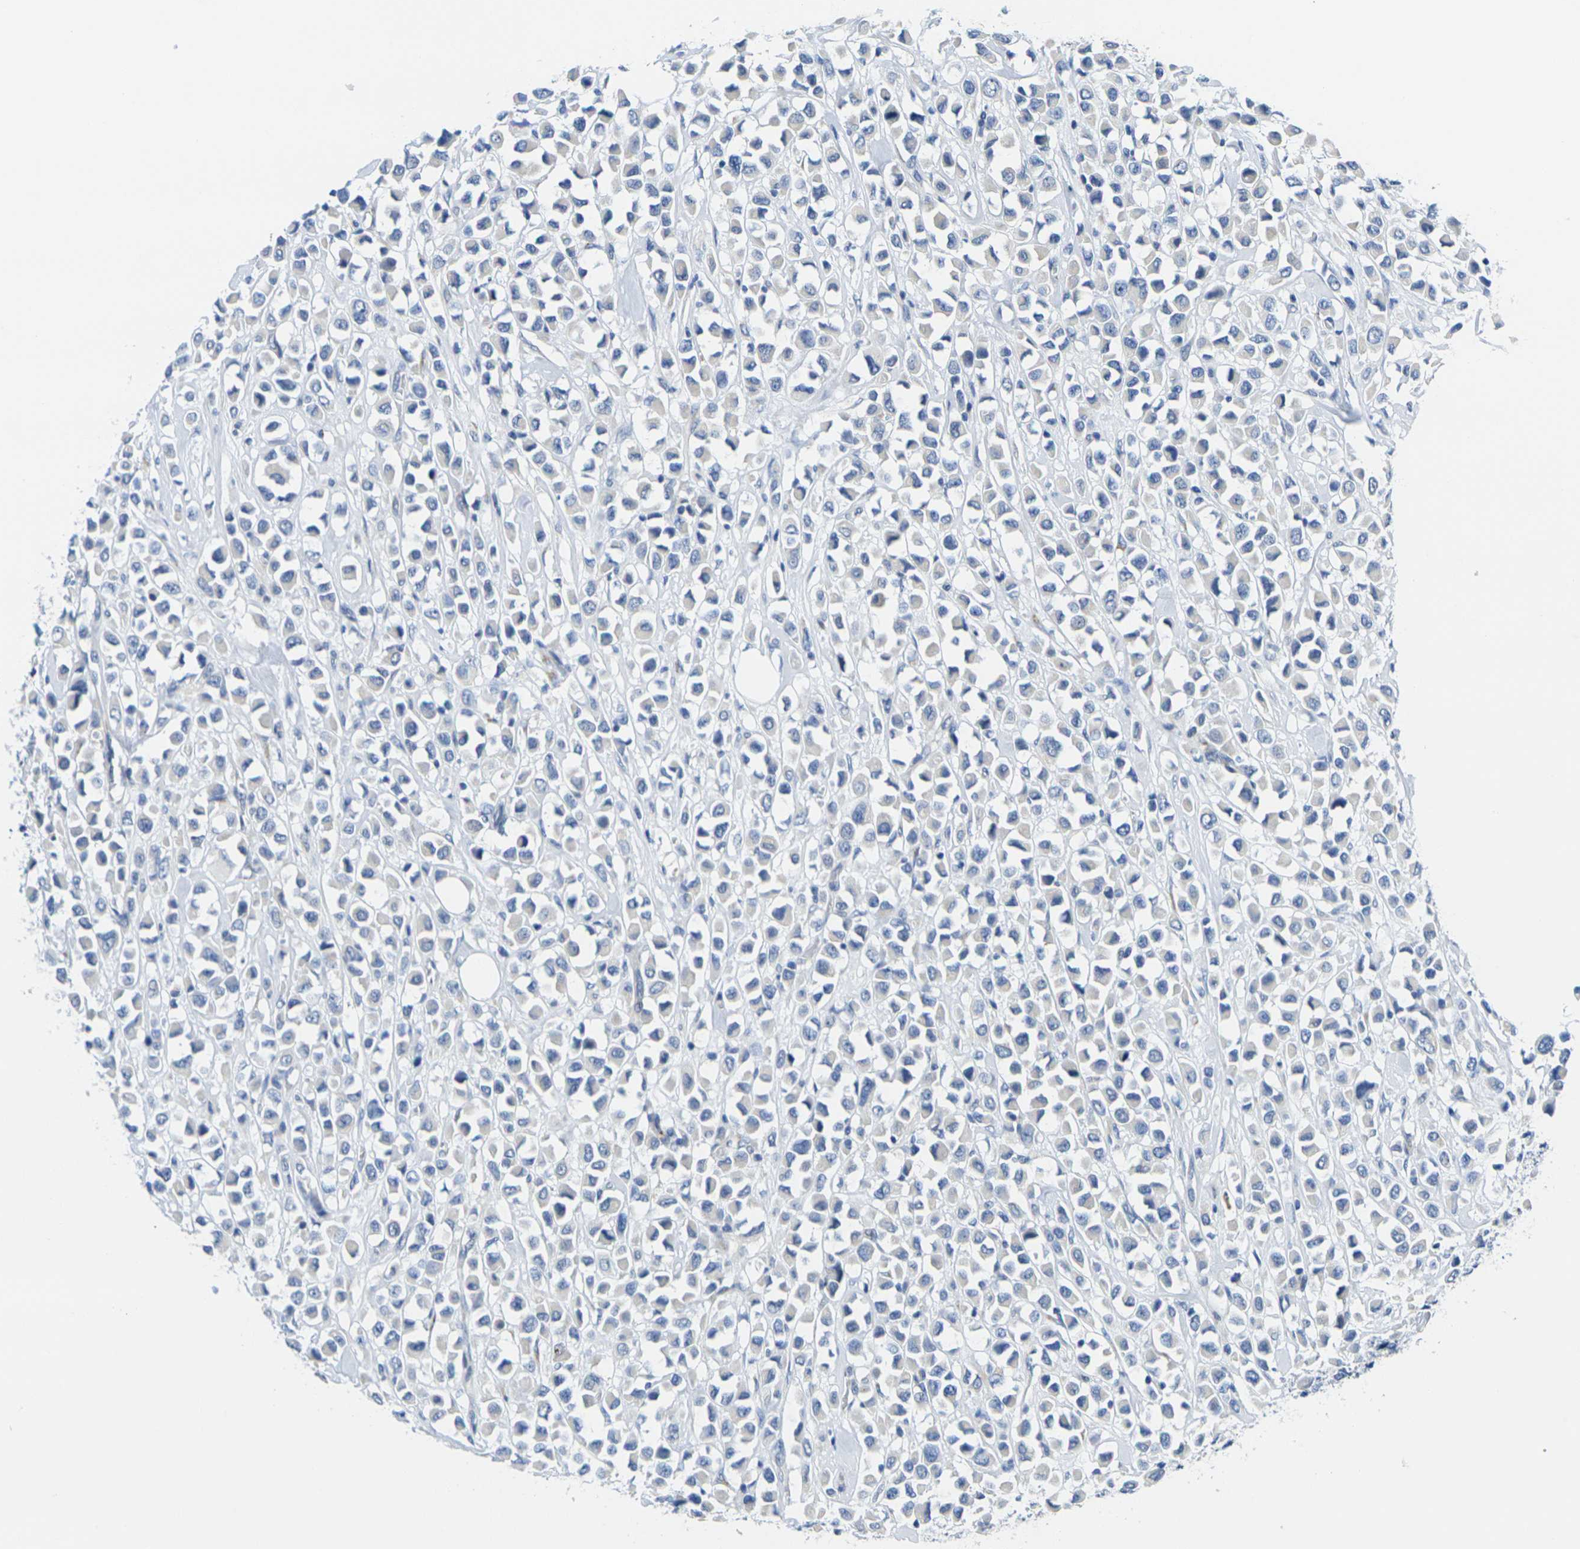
{"staining": {"intensity": "negative", "quantity": "none", "location": "none"}, "tissue": "breast cancer", "cell_type": "Tumor cells", "image_type": "cancer", "snomed": [{"axis": "morphology", "description": "Duct carcinoma"}, {"axis": "topography", "description": "Breast"}], "caption": "The immunohistochemistry (IHC) photomicrograph has no significant staining in tumor cells of breast cancer tissue.", "gene": "CRK", "patient": {"sex": "female", "age": 61}}